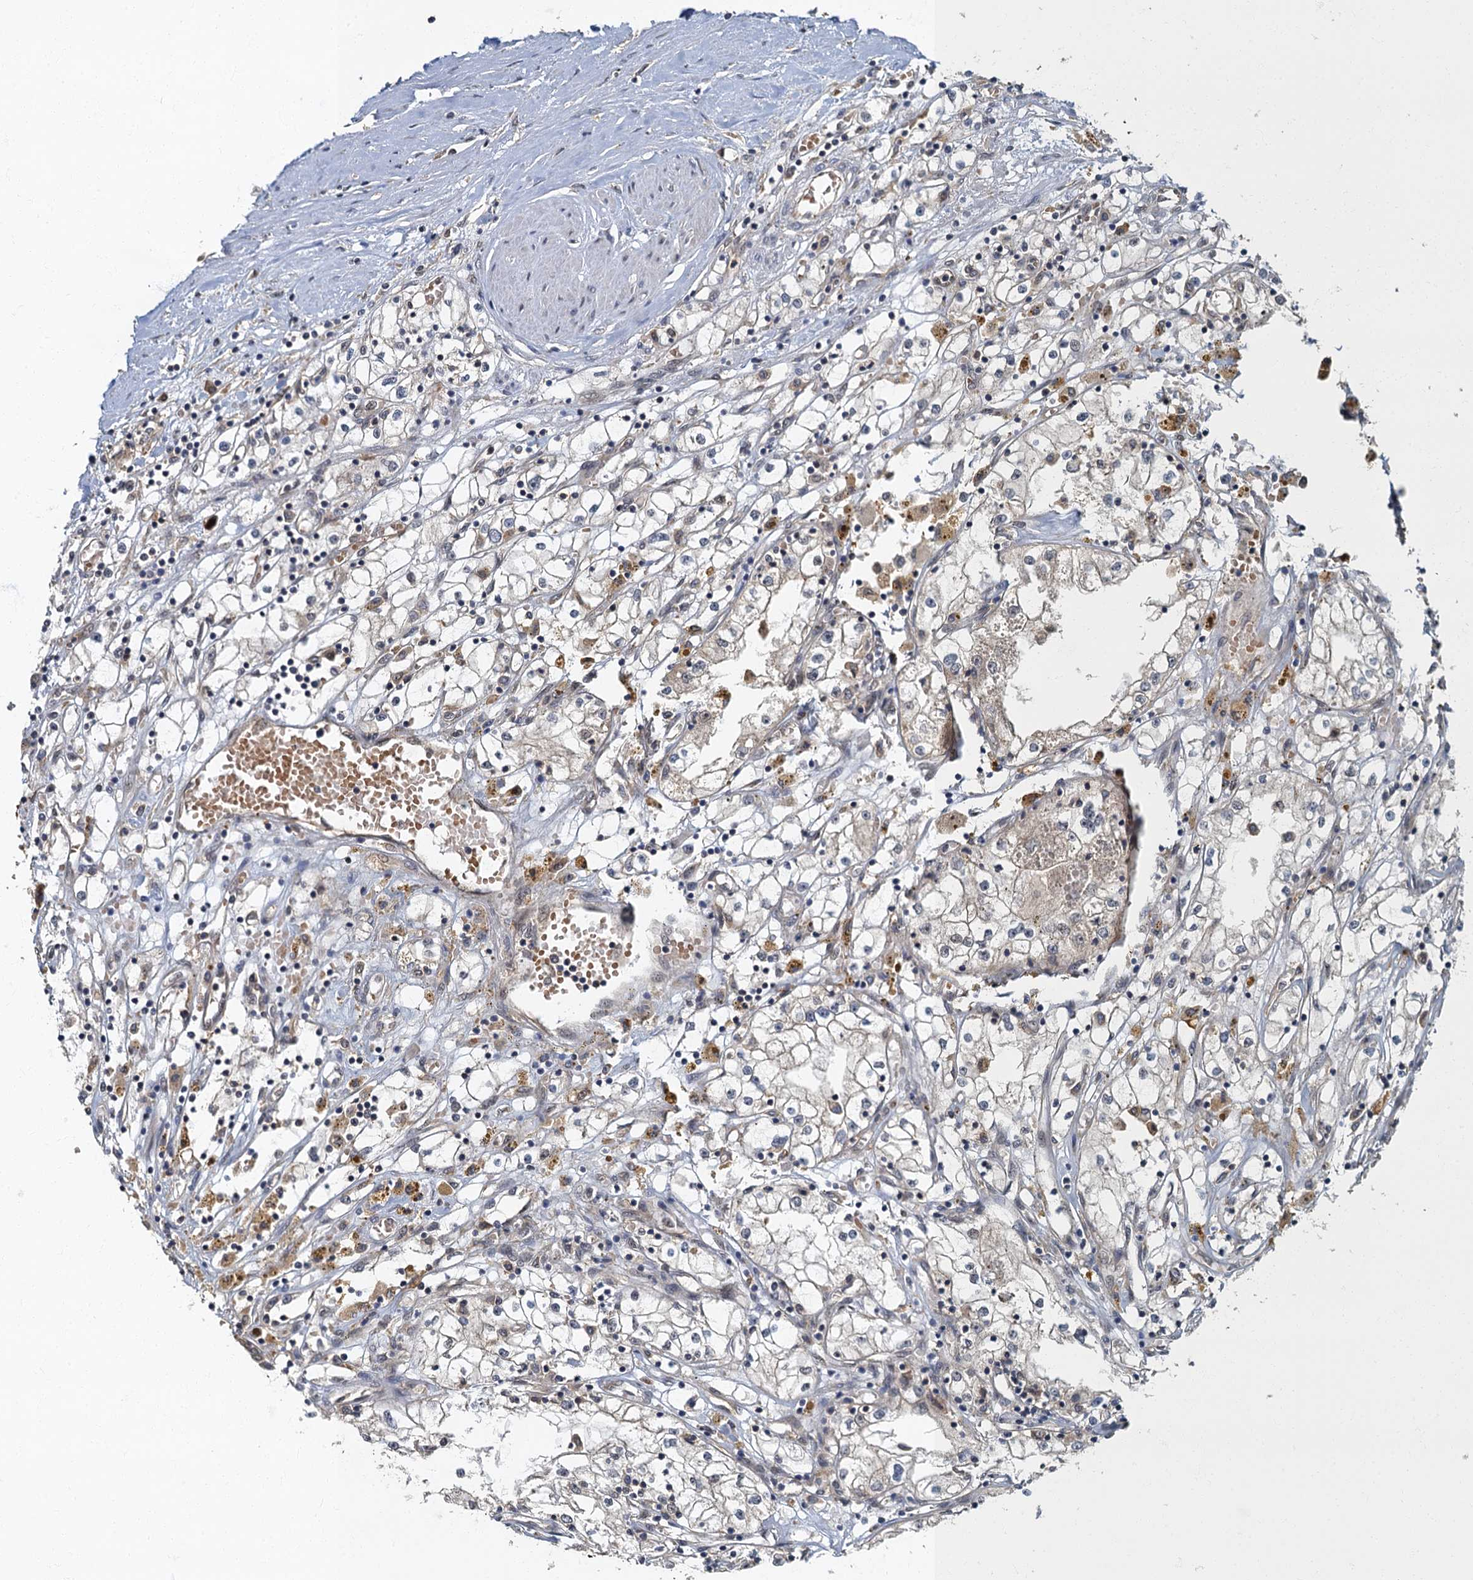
{"staining": {"intensity": "negative", "quantity": "none", "location": "none"}, "tissue": "renal cancer", "cell_type": "Tumor cells", "image_type": "cancer", "snomed": [{"axis": "morphology", "description": "Adenocarcinoma, NOS"}, {"axis": "topography", "description": "Kidney"}], "caption": "IHC histopathology image of human renal adenocarcinoma stained for a protein (brown), which displays no positivity in tumor cells.", "gene": "TBCK", "patient": {"sex": "male", "age": 56}}